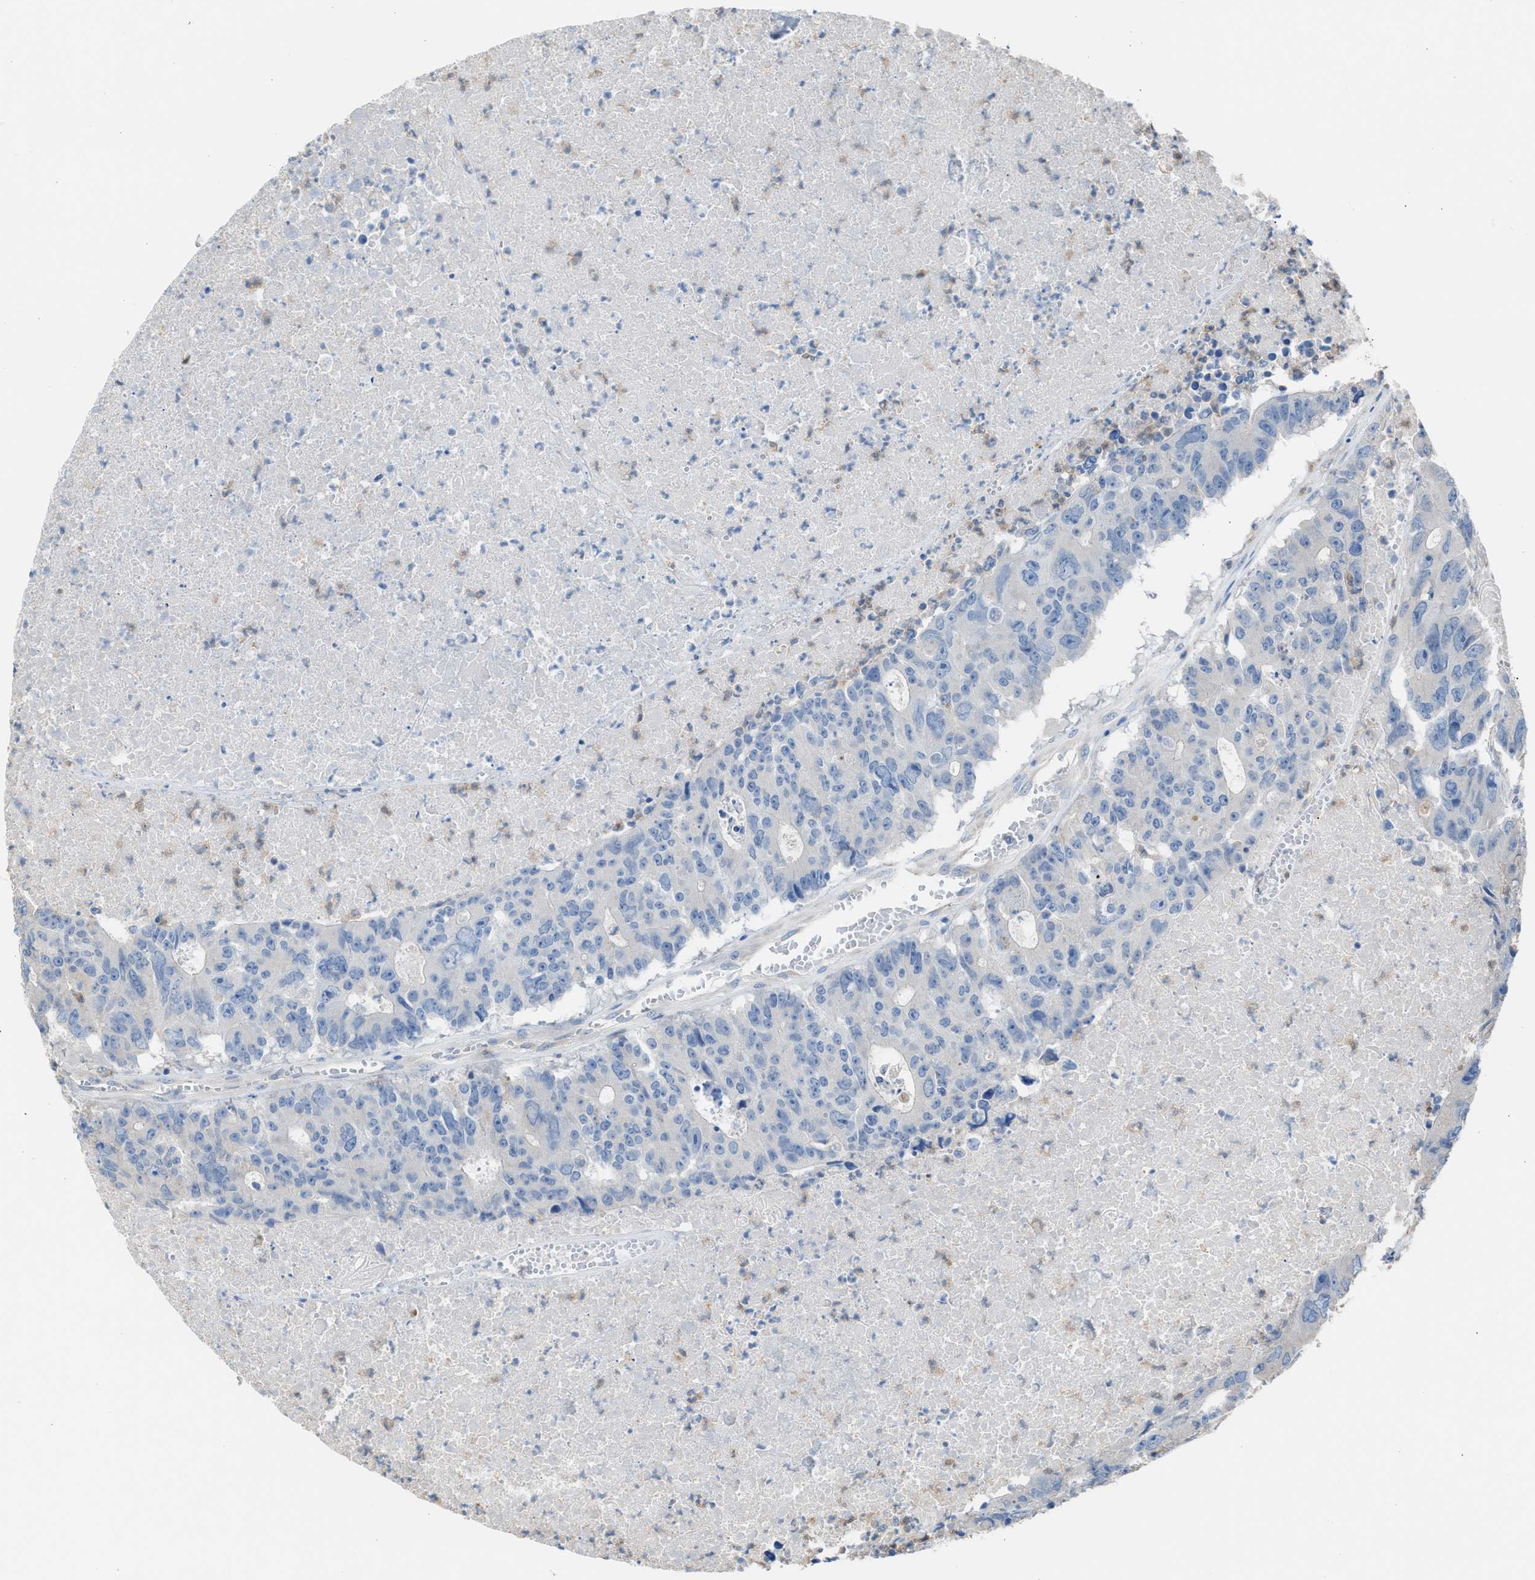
{"staining": {"intensity": "negative", "quantity": "none", "location": "none"}, "tissue": "colorectal cancer", "cell_type": "Tumor cells", "image_type": "cancer", "snomed": [{"axis": "morphology", "description": "Adenocarcinoma, NOS"}, {"axis": "topography", "description": "Colon"}], "caption": "Immunohistochemistry (IHC) of adenocarcinoma (colorectal) demonstrates no staining in tumor cells. (Stains: DAB (3,3'-diaminobenzidine) IHC with hematoxylin counter stain, Microscopy: brightfield microscopy at high magnification).", "gene": "NQO2", "patient": {"sex": "male", "age": 87}}